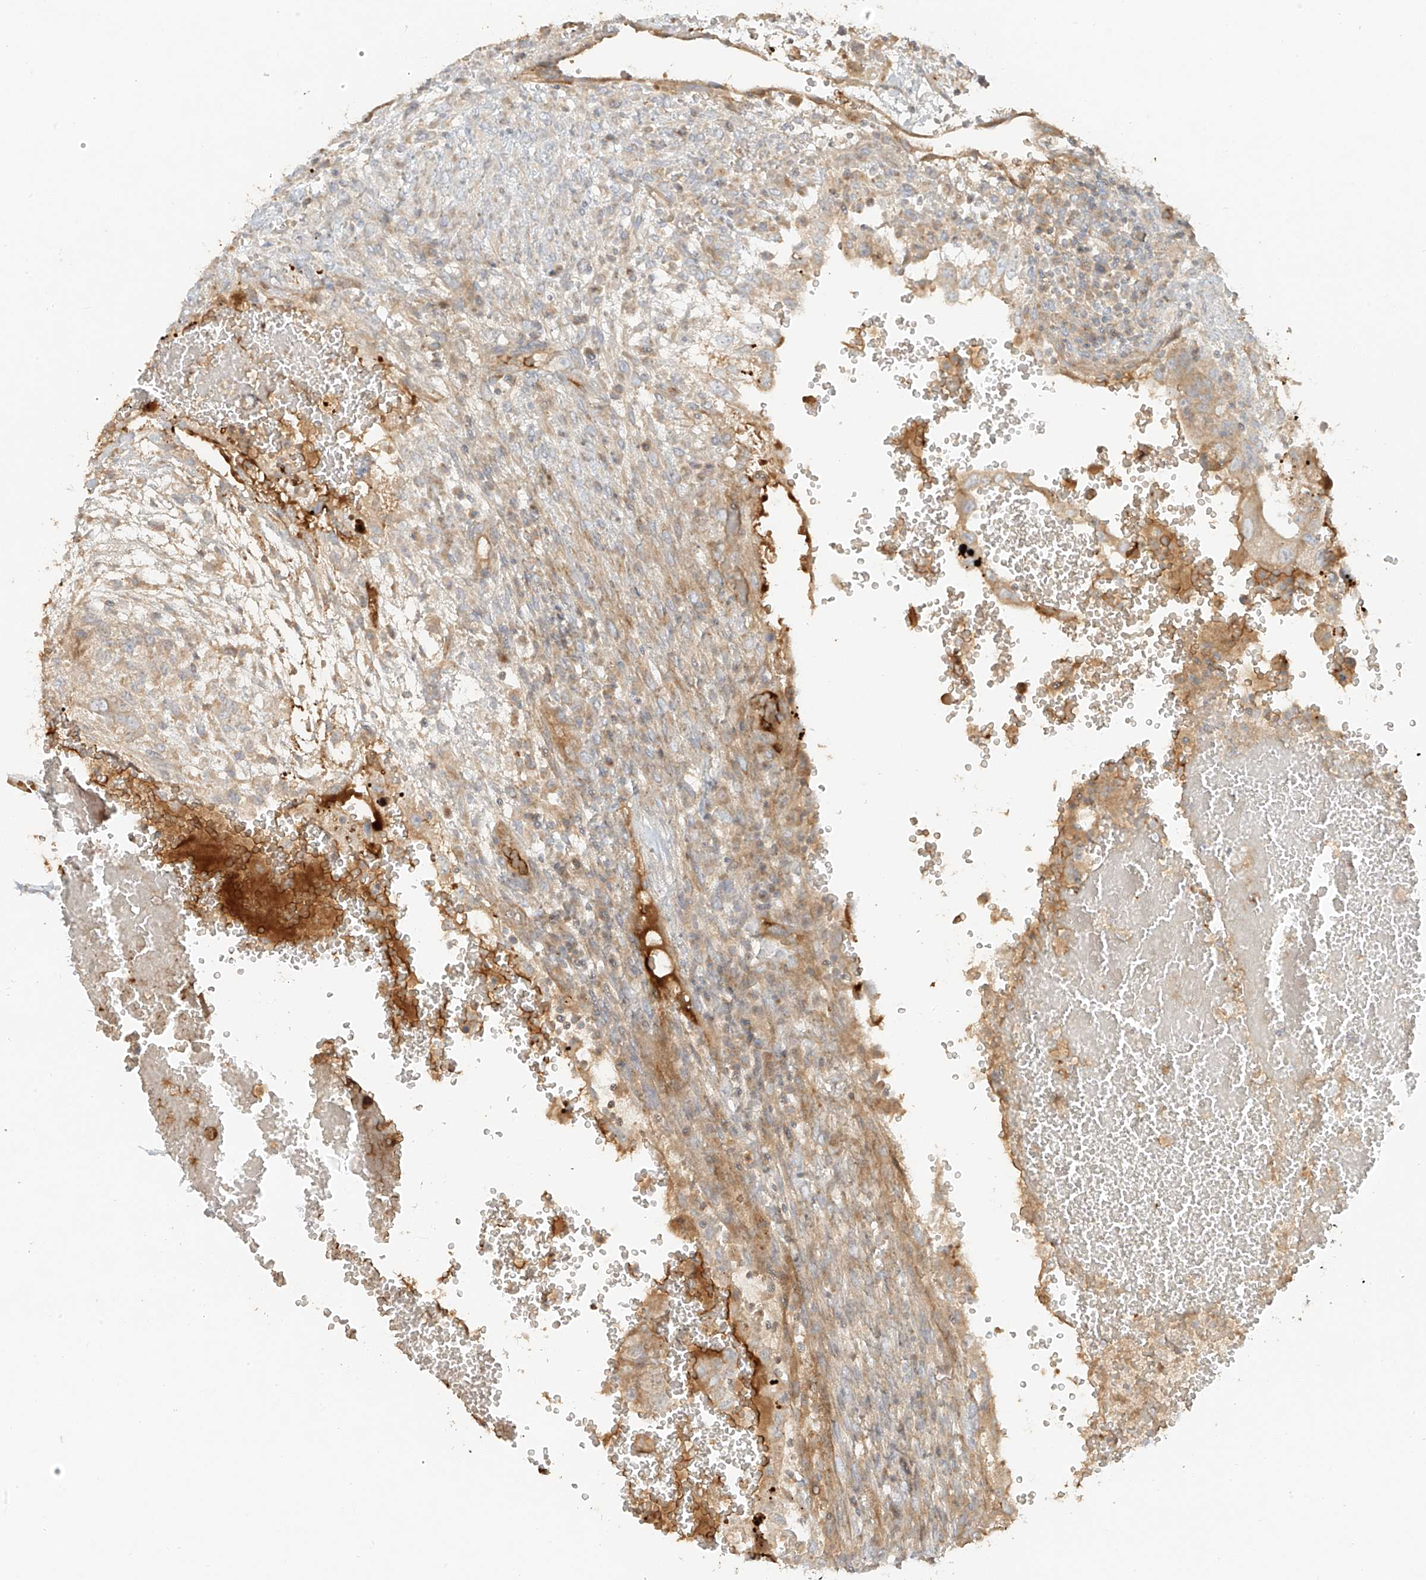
{"staining": {"intensity": "weak", "quantity": ">75%", "location": "cytoplasmic/membranous"}, "tissue": "testis cancer", "cell_type": "Tumor cells", "image_type": "cancer", "snomed": [{"axis": "morphology", "description": "Carcinoma, Embryonal, NOS"}, {"axis": "topography", "description": "Testis"}], "caption": "DAB immunohistochemical staining of human testis embryonal carcinoma shows weak cytoplasmic/membranous protein staining in approximately >75% of tumor cells.", "gene": "MIPEP", "patient": {"sex": "male", "age": 36}}